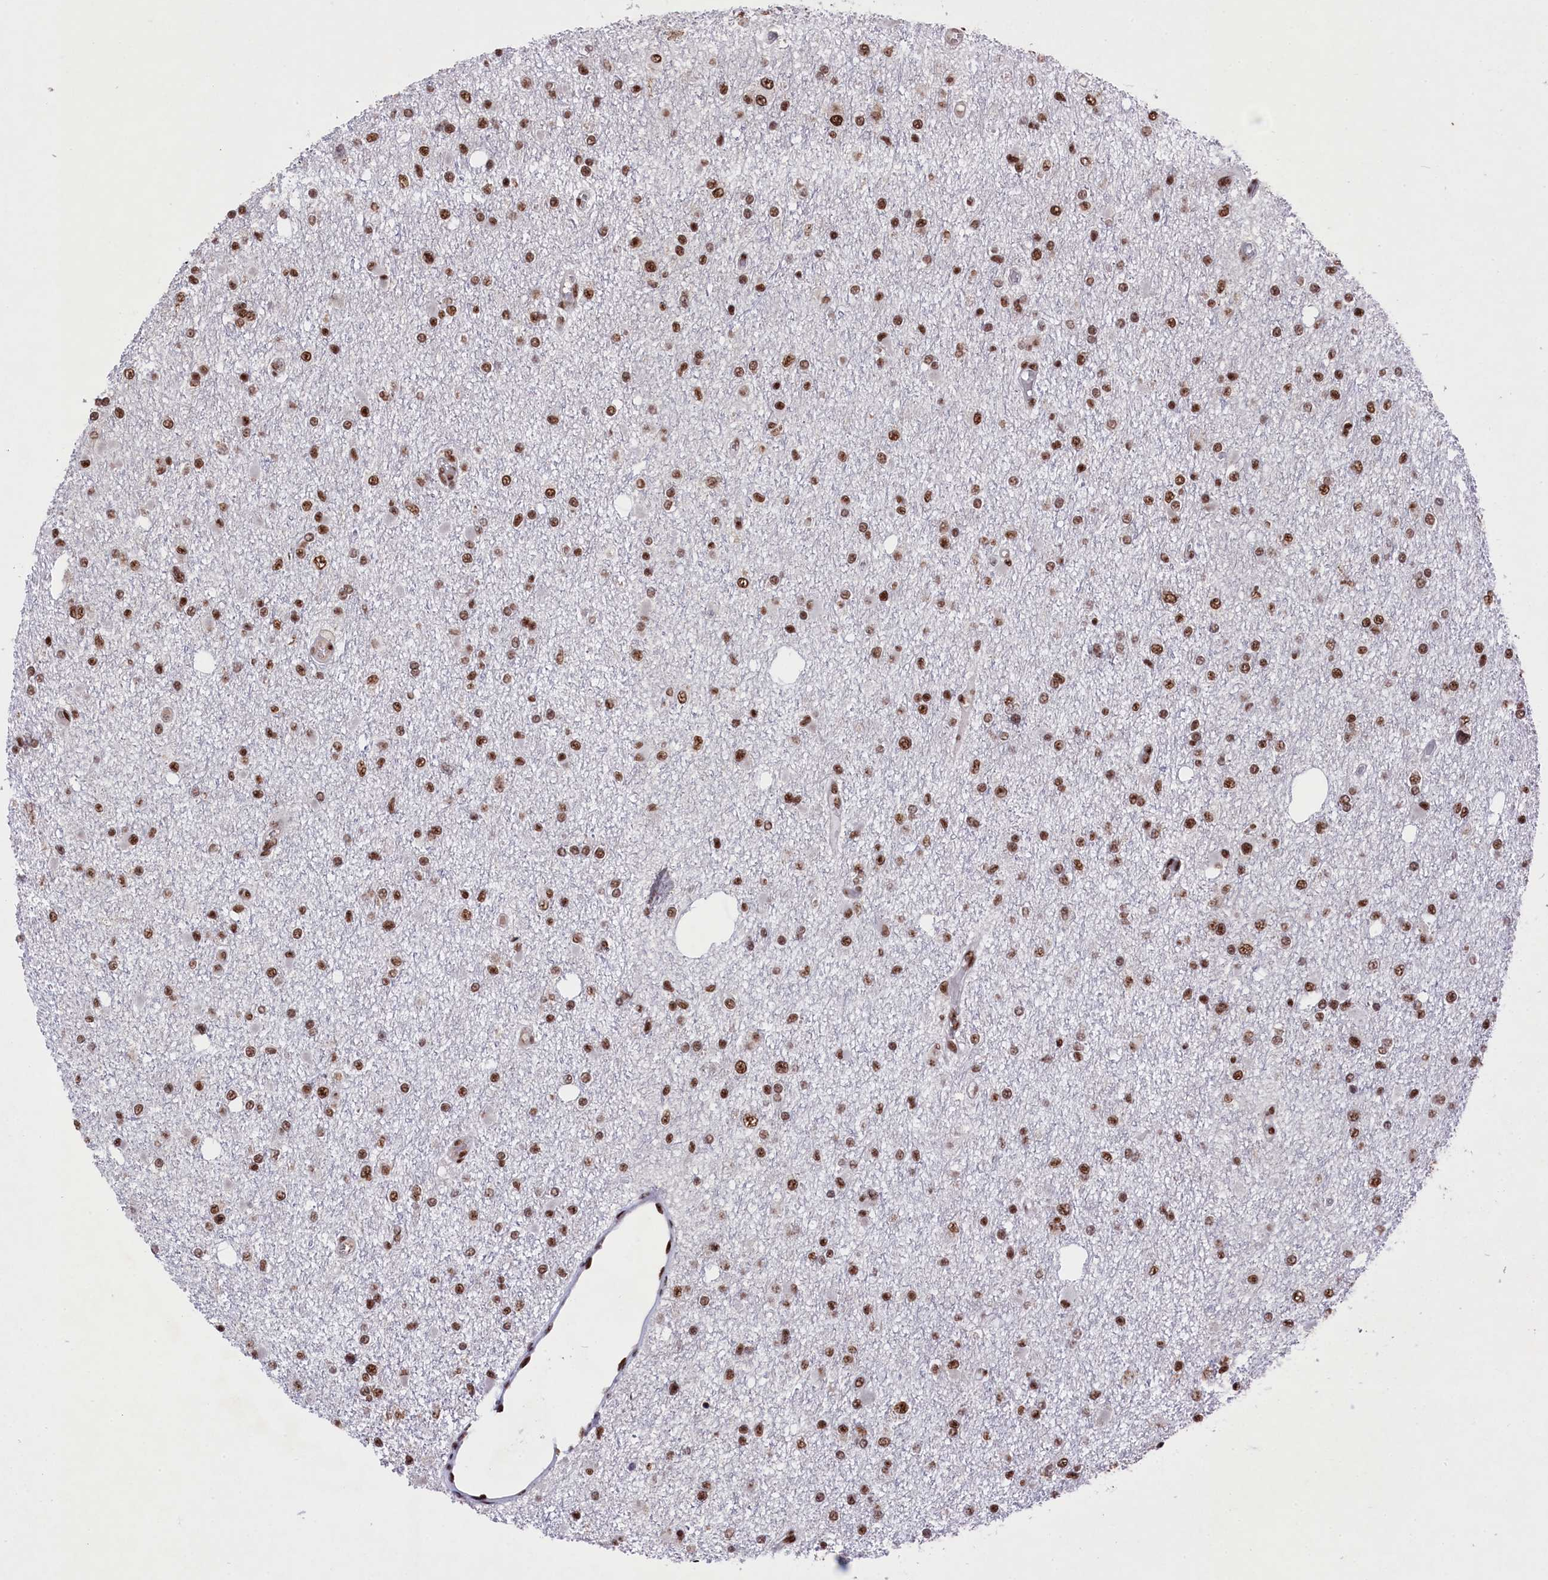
{"staining": {"intensity": "moderate", "quantity": ">75%", "location": "nuclear"}, "tissue": "glioma", "cell_type": "Tumor cells", "image_type": "cancer", "snomed": [{"axis": "morphology", "description": "Glioma, malignant, Low grade"}, {"axis": "topography", "description": "Brain"}], "caption": "Immunohistochemical staining of human malignant low-grade glioma shows moderate nuclear protein positivity in about >75% of tumor cells.", "gene": "PRPF31", "patient": {"sex": "female", "age": 22}}